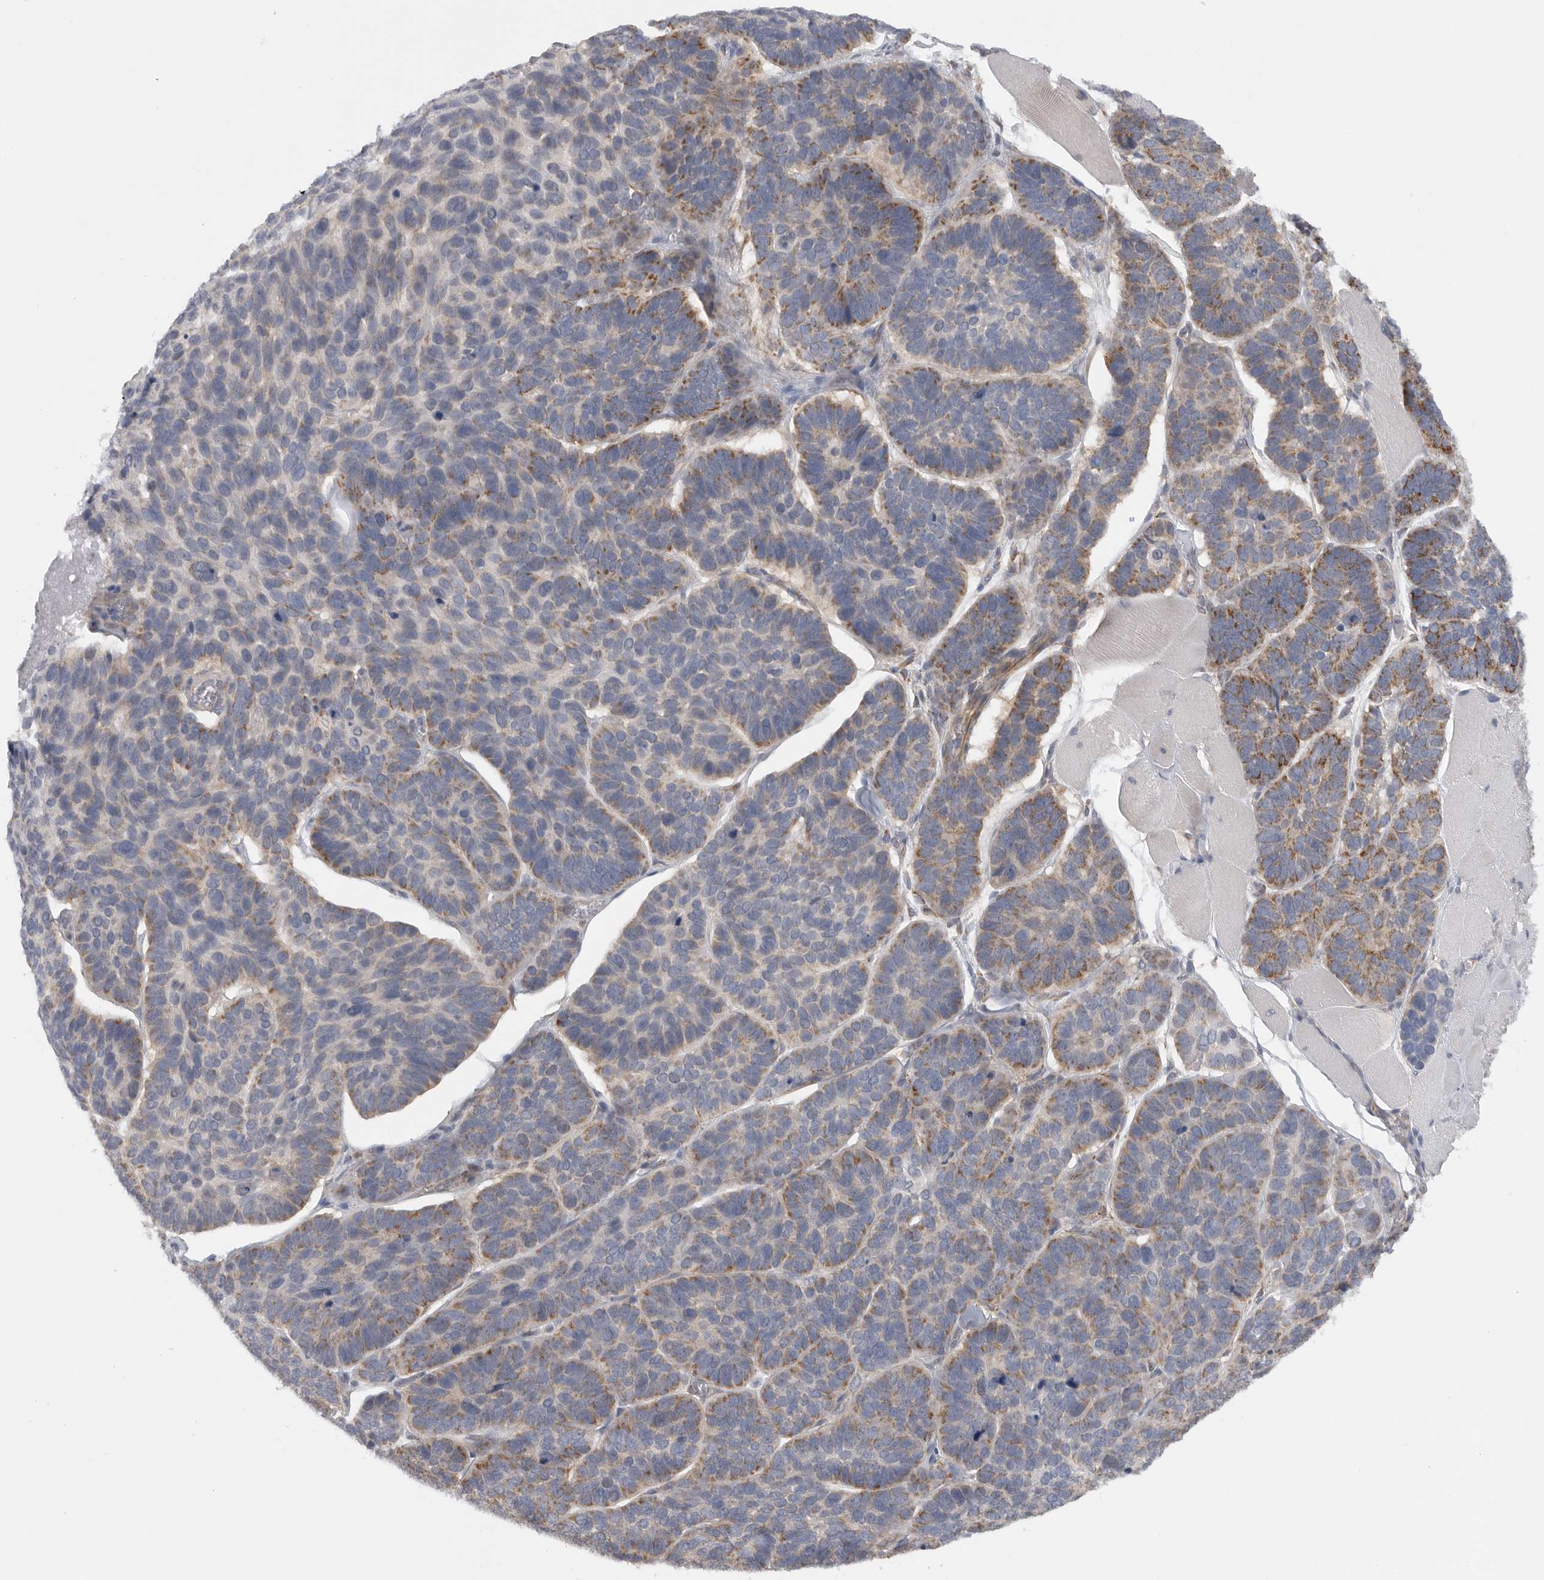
{"staining": {"intensity": "moderate", "quantity": "25%-75%", "location": "cytoplasmic/membranous"}, "tissue": "skin cancer", "cell_type": "Tumor cells", "image_type": "cancer", "snomed": [{"axis": "morphology", "description": "Basal cell carcinoma"}, {"axis": "topography", "description": "Skin"}], "caption": "Skin basal cell carcinoma was stained to show a protein in brown. There is medium levels of moderate cytoplasmic/membranous expression in approximately 25%-75% of tumor cells.", "gene": "DYRK2", "patient": {"sex": "male", "age": 62}}